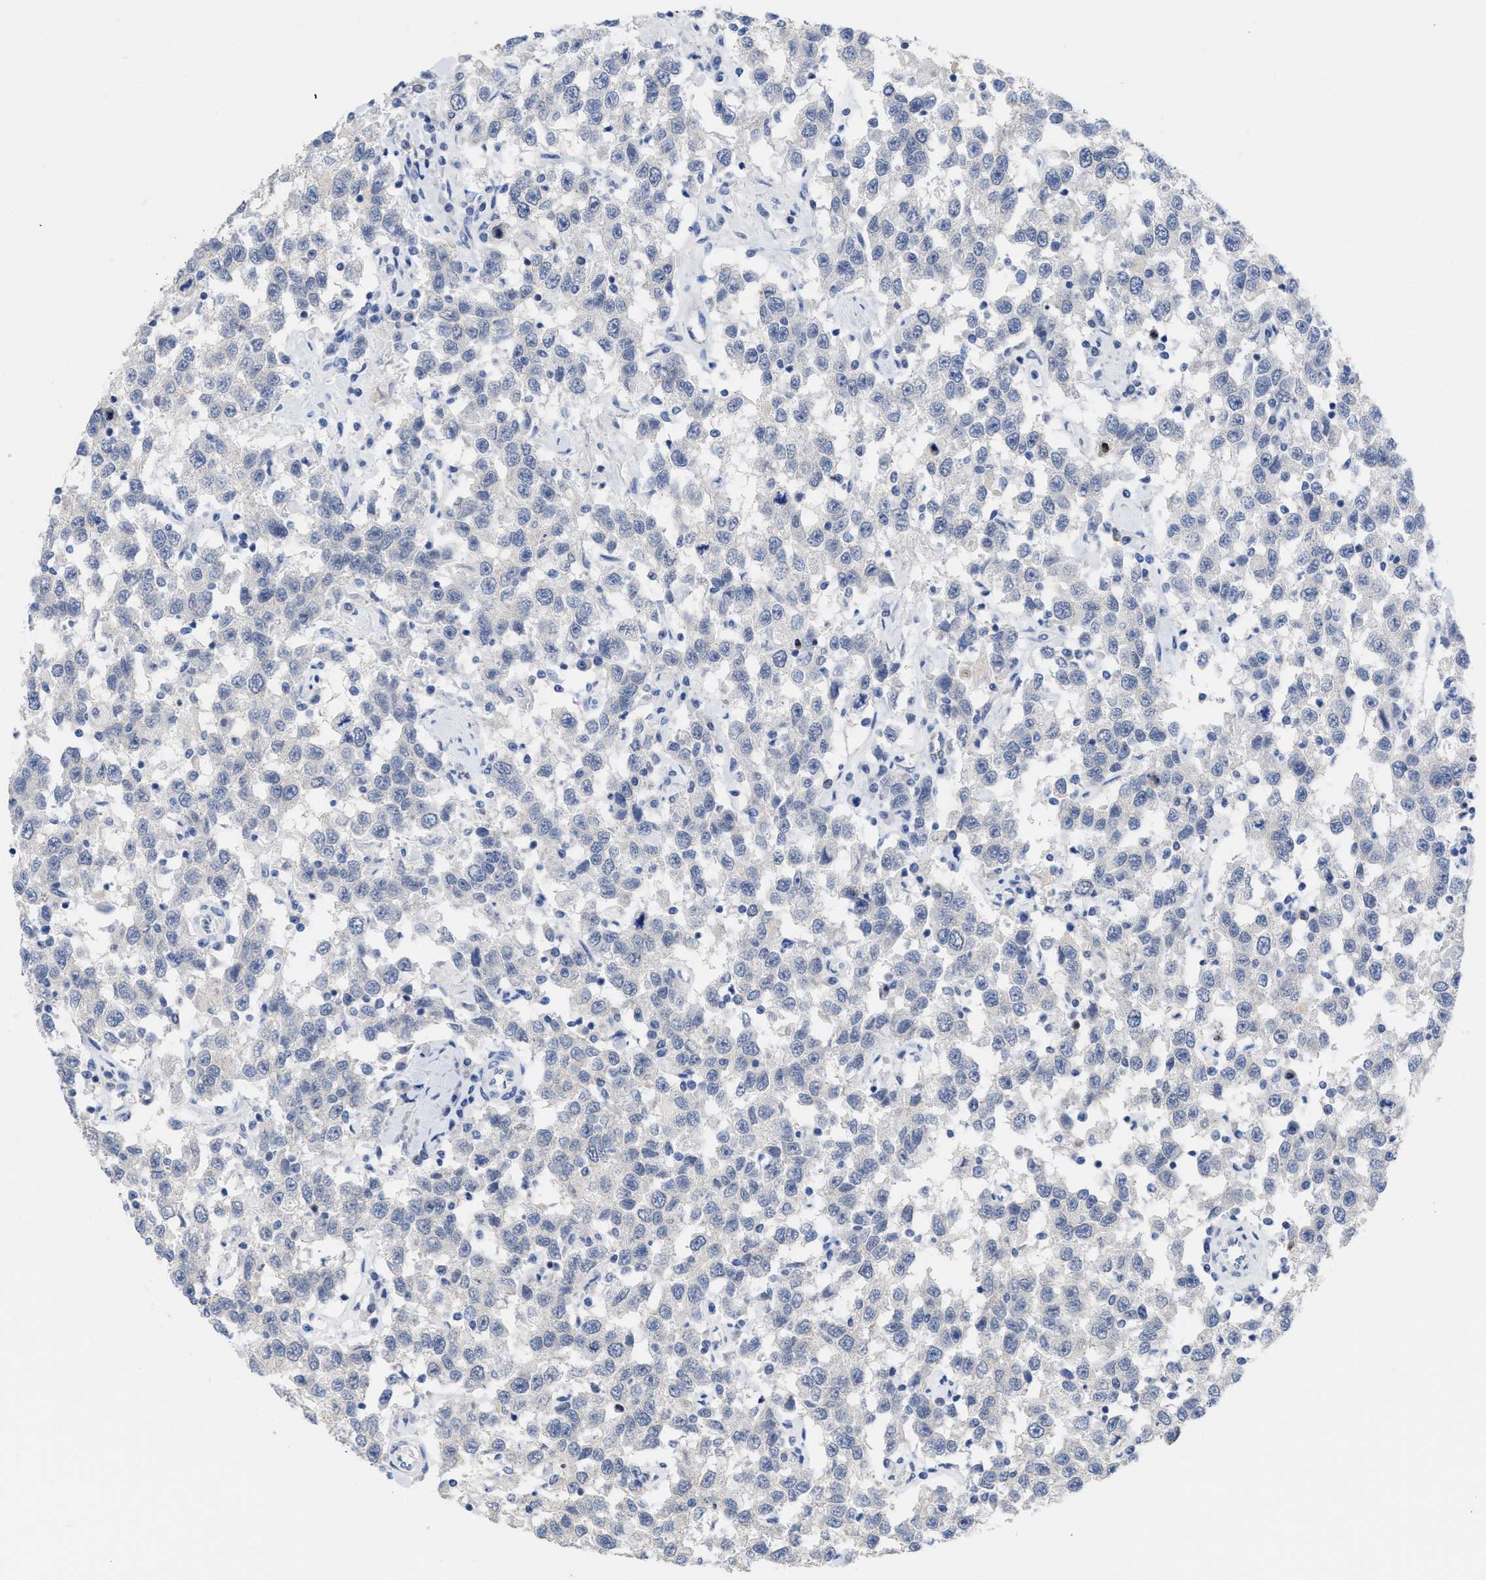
{"staining": {"intensity": "negative", "quantity": "none", "location": "none"}, "tissue": "testis cancer", "cell_type": "Tumor cells", "image_type": "cancer", "snomed": [{"axis": "morphology", "description": "Seminoma, NOS"}, {"axis": "topography", "description": "Testis"}], "caption": "Immunohistochemistry (IHC) of testis cancer reveals no expression in tumor cells. (Stains: DAB (3,3'-diaminobenzidine) IHC with hematoxylin counter stain, Microscopy: brightfield microscopy at high magnification).", "gene": "ACKR1", "patient": {"sex": "male", "age": 41}}